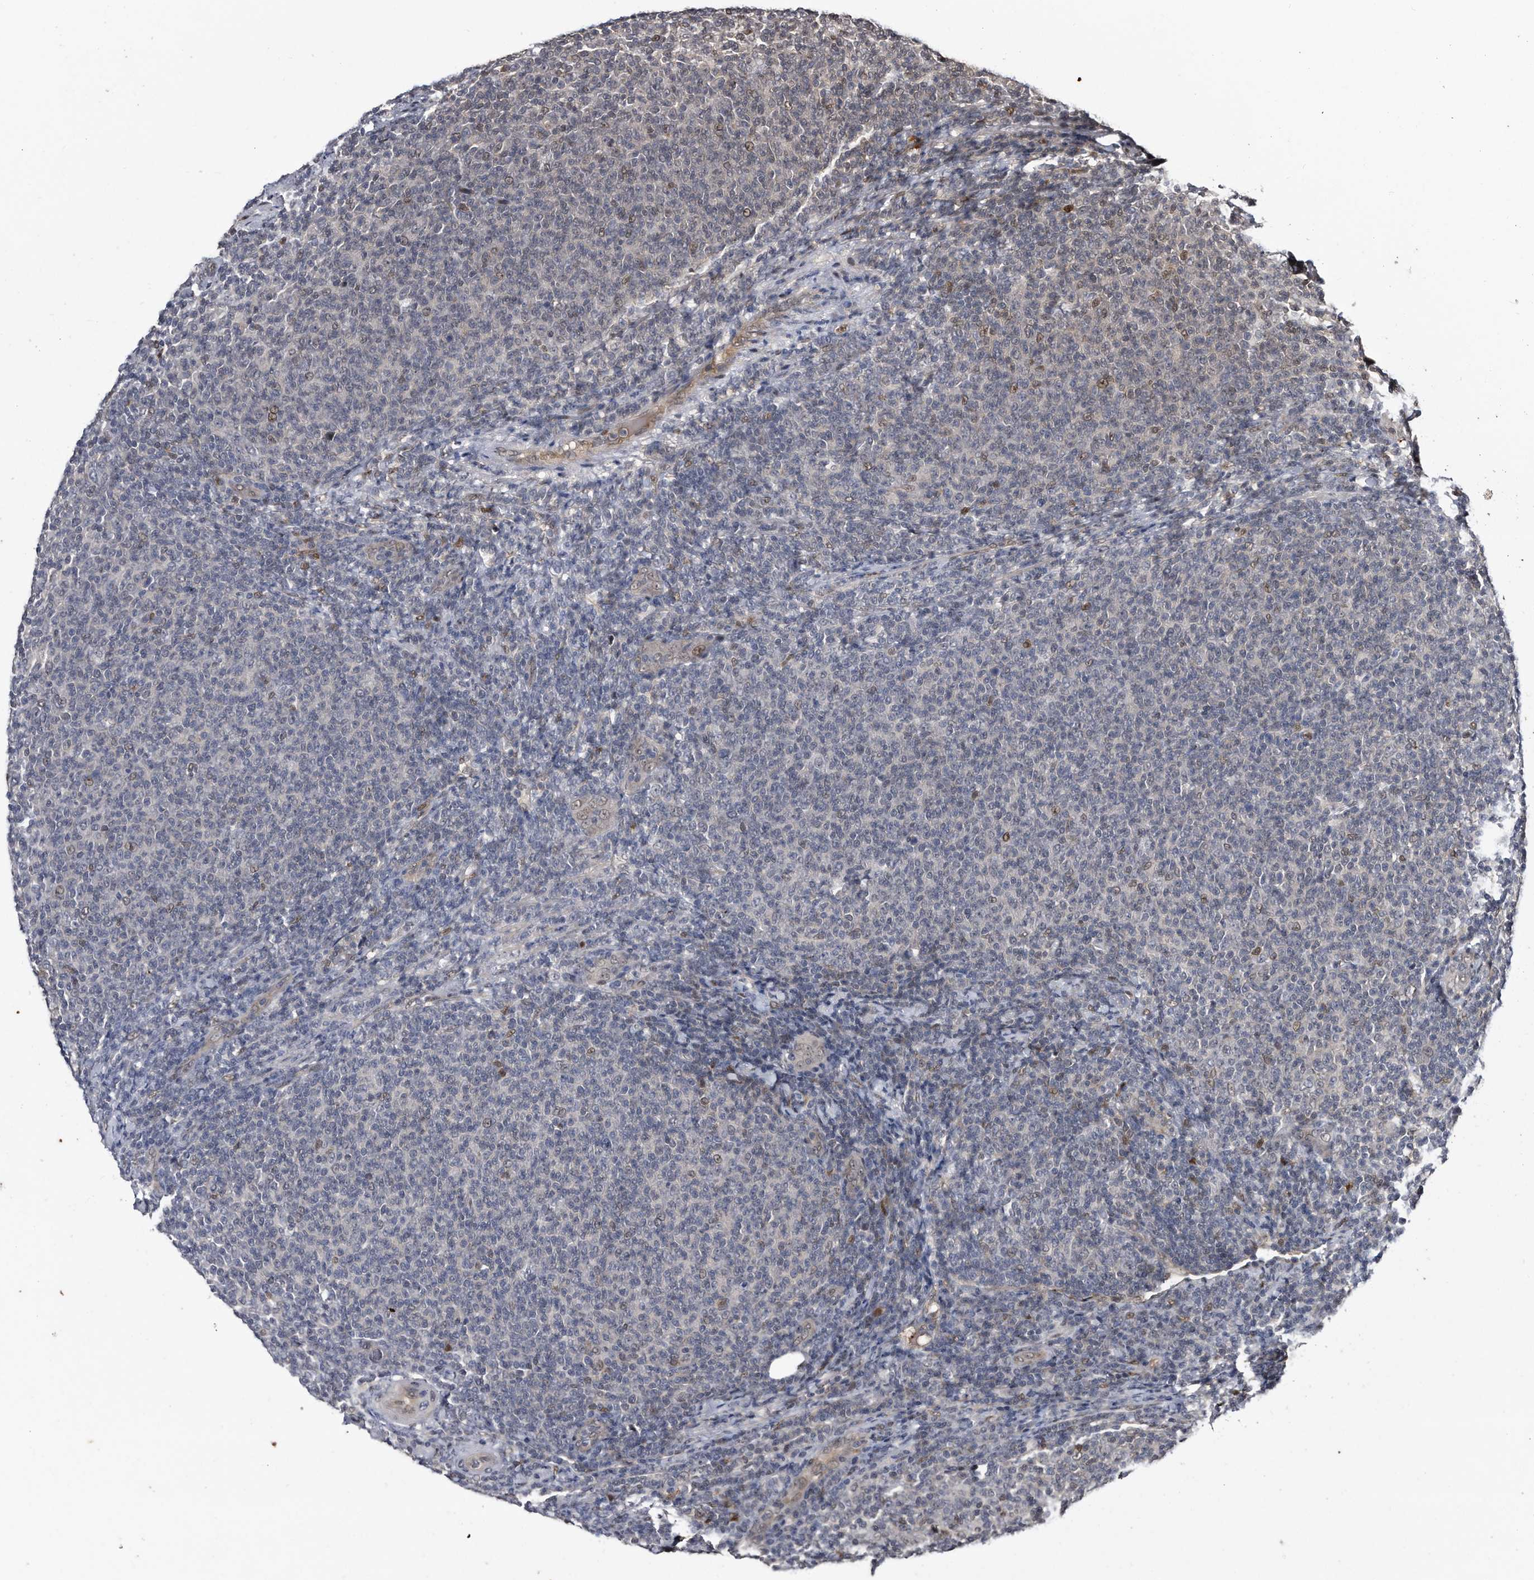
{"staining": {"intensity": "negative", "quantity": "none", "location": "none"}, "tissue": "lymphoma", "cell_type": "Tumor cells", "image_type": "cancer", "snomed": [{"axis": "morphology", "description": "Malignant lymphoma, non-Hodgkin's type, Low grade"}, {"axis": "topography", "description": "Lymph node"}], "caption": "This is an IHC image of lymphoma. There is no positivity in tumor cells.", "gene": "RAD23B", "patient": {"sex": "male", "age": 66}}